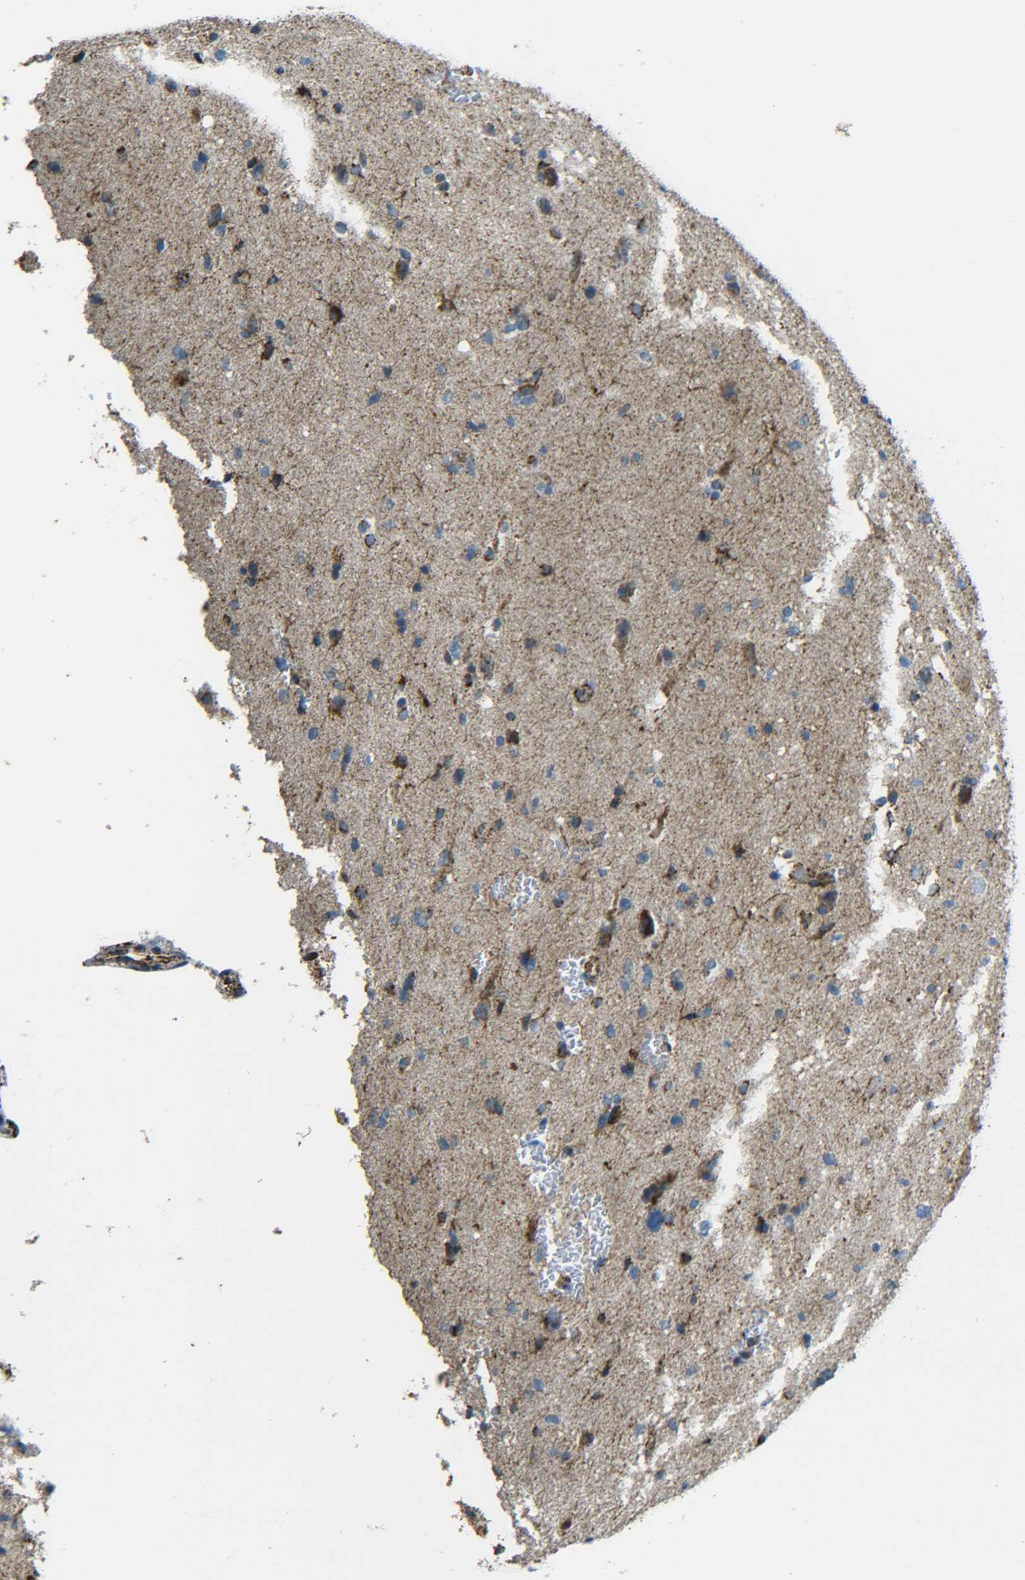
{"staining": {"intensity": "moderate", "quantity": ">75%", "location": "cytoplasmic/membranous"}, "tissue": "glioma", "cell_type": "Tumor cells", "image_type": "cancer", "snomed": [{"axis": "morphology", "description": "Glioma, malignant, Low grade"}, {"axis": "topography", "description": "Brain"}], "caption": "Immunohistochemistry (IHC) (DAB) staining of human malignant glioma (low-grade) shows moderate cytoplasmic/membranous protein positivity in approximately >75% of tumor cells.", "gene": "CYB5R1", "patient": {"sex": "female", "age": 37}}